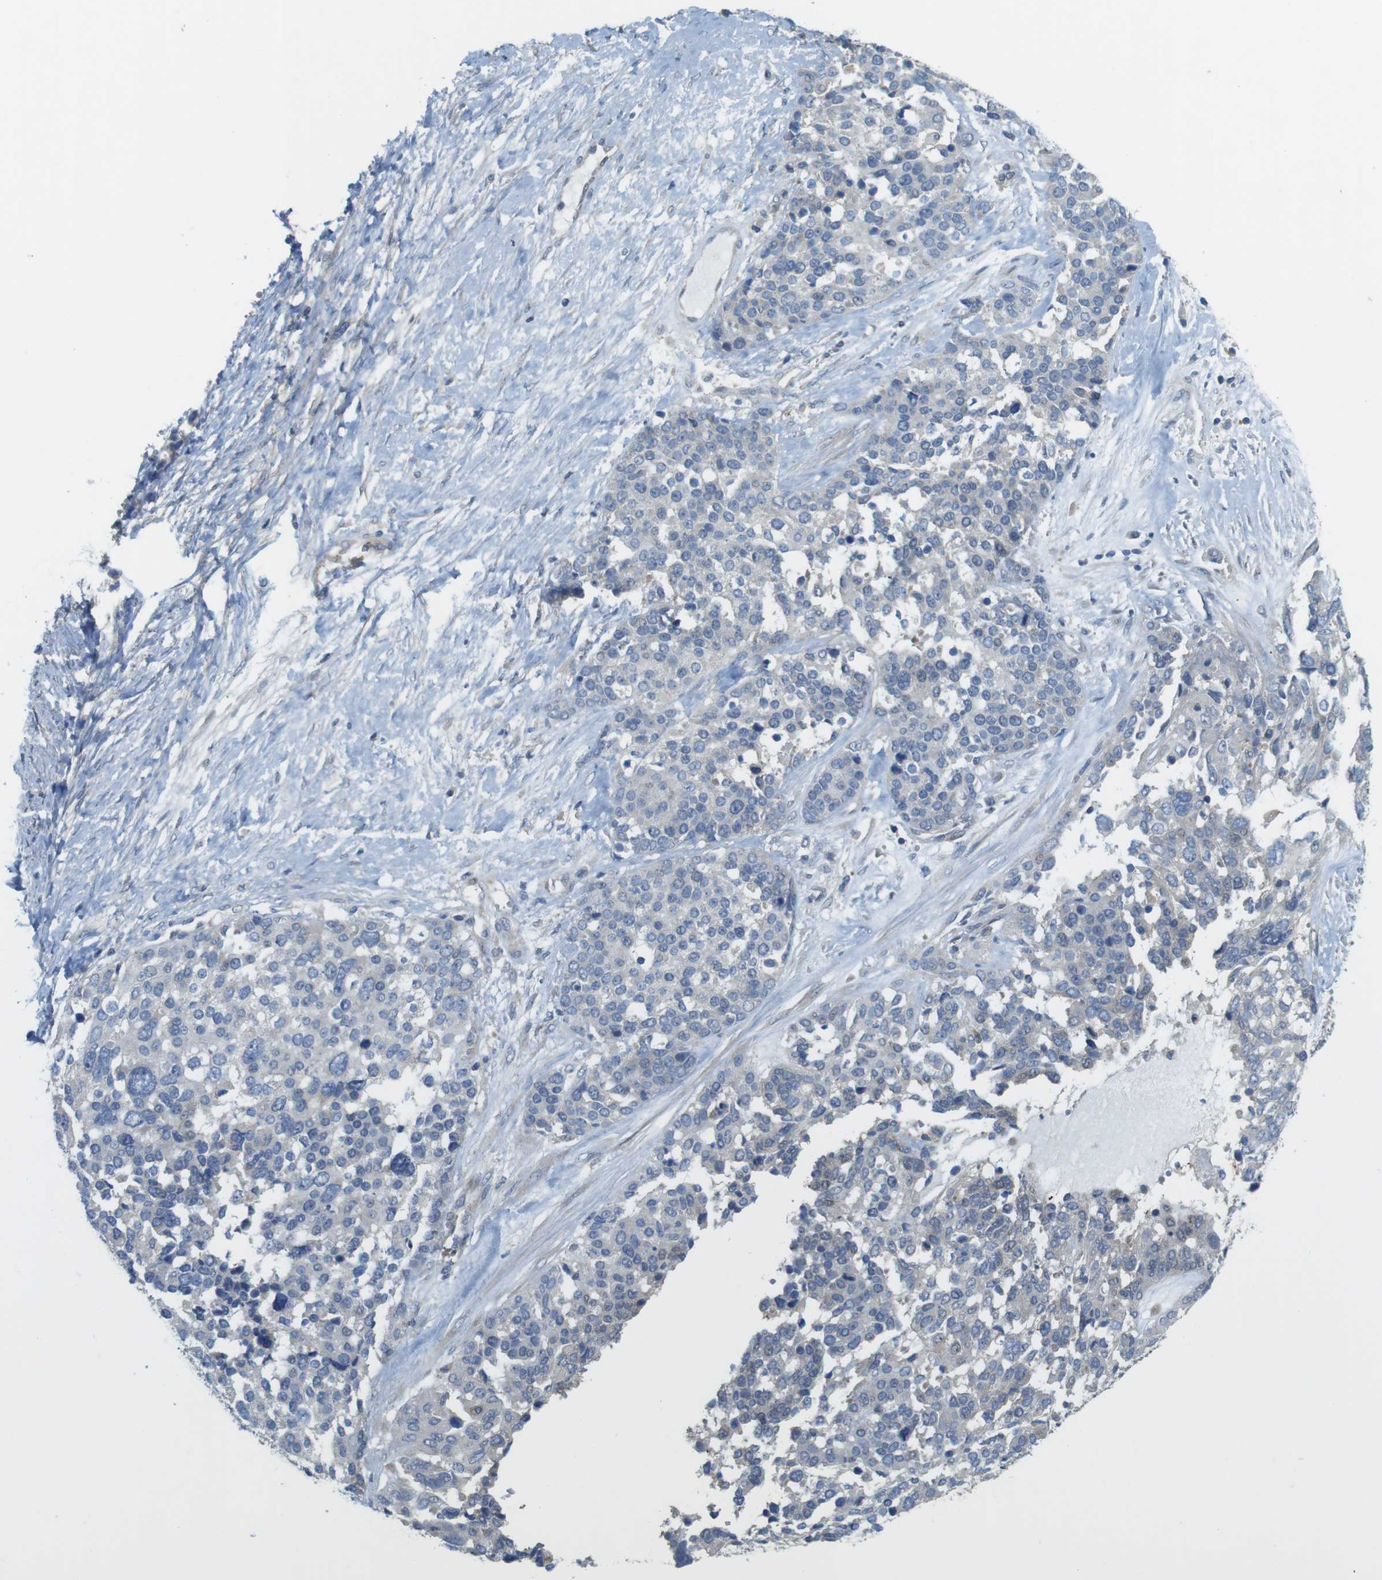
{"staining": {"intensity": "negative", "quantity": "none", "location": "none"}, "tissue": "ovarian cancer", "cell_type": "Tumor cells", "image_type": "cancer", "snomed": [{"axis": "morphology", "description": "Cystadenocarcinoma, serous, NOS"}, {"axis": "topography", "description": "Ovary"}], "caption": "Tumor cells show no significant protein positivity in ovarian cancer.", "gene": "ABHD15", "patient": {"sex": "female", "age": 44}}